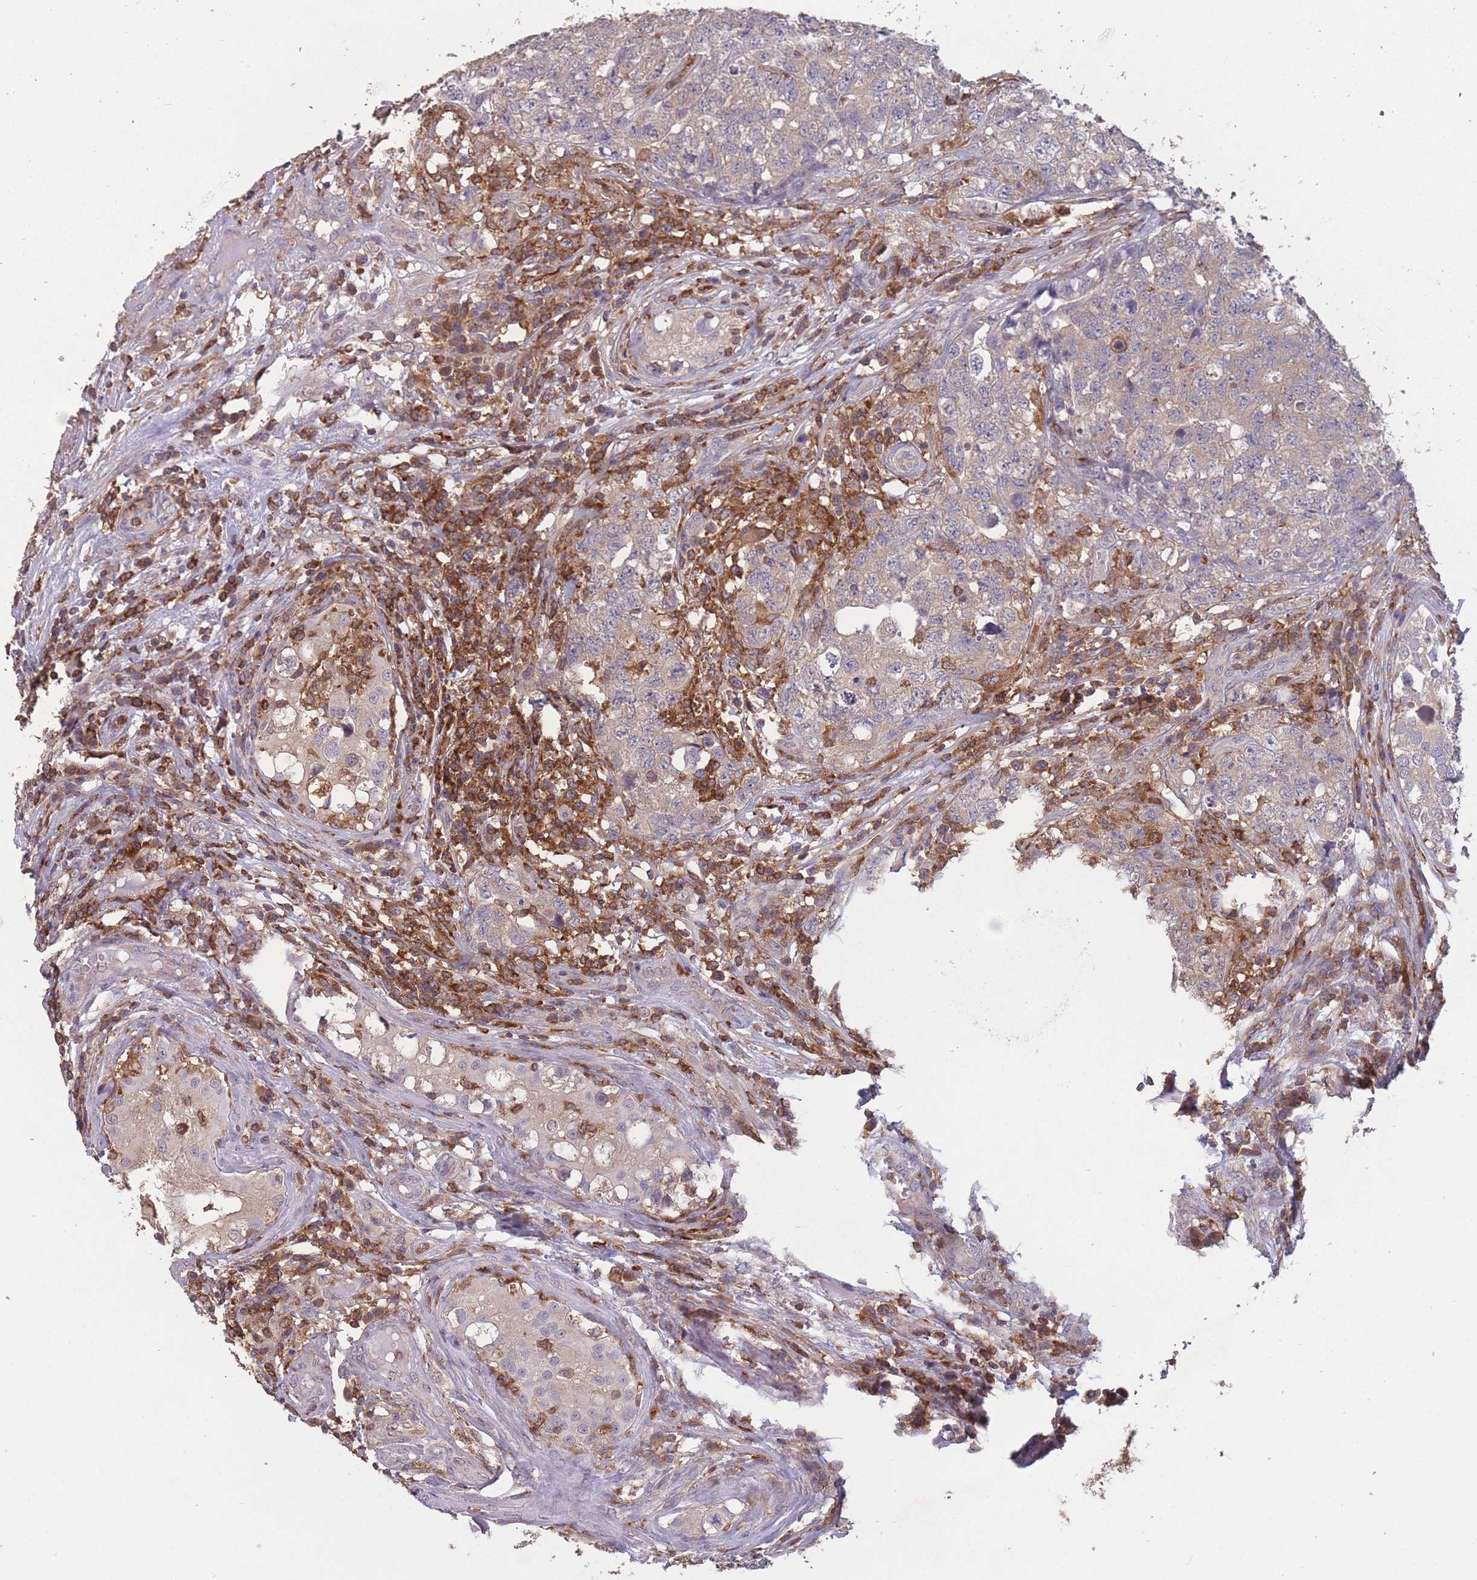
{"staining": {"intensity": "negative", "quantity": "none", "location": "none"}, "tissue": "testis cancer", "cell_type": "Tumor cells", "image_type": "cancer", "snomed": [{"axis": "morphology", "description": "Carcinoma, Embryonal, NOS"}, {"axis": "topography", "description": "Testis"}], "caption": "The immunohistochemistry (IHC) micrograph has no significant staining in tumor cells of testis cancer (embryonal carcinoma) tissue. The staining is performed using DAB (3,3'-diaminobenzidine) brown chromogen with nuclei counter-stained in using hematoxylin.", "gene": "GMIP", "patient": {"sex": "male", "age": 31}}